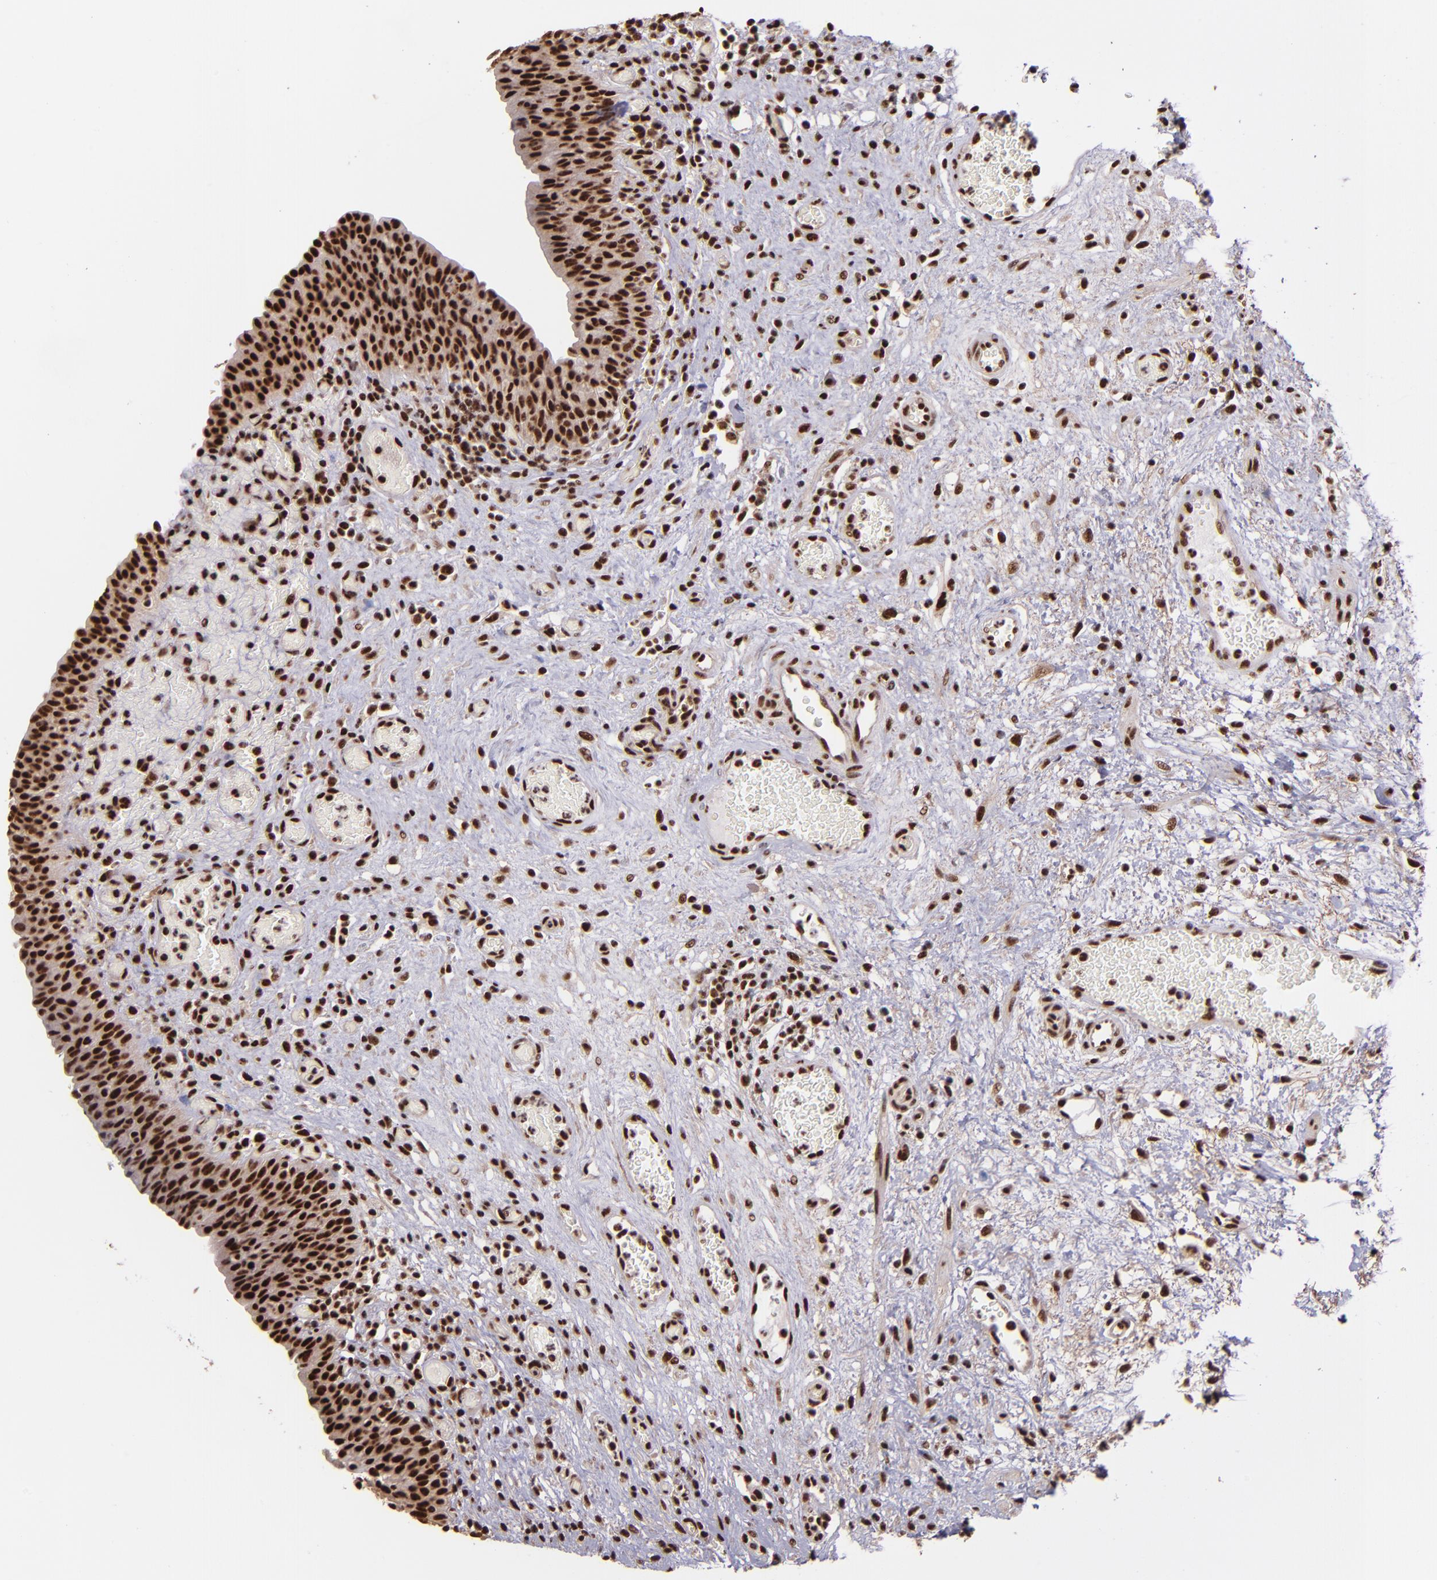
{"staining": {"intensity": "strong", "quantity": ">75%", "location": "cytoplasmic/membranous,nuclear"}, "tissue": "urinary bladder", "cell_type": "Urothelial cells", "image_type": "normal", "snomed": [{"axis": "morphology", "description": "Normal tissue, NOS"}, {"axis": "morphology", "description": "Urothelial carcinoma, High grade"}, {"axis": "topography", "description": "Urinary bladder"}], "caption": "Protein analysis of normal urinary bladder shows strong cytoplasmic/membranous,nuclear staining in about >75% of urothelial cells. (IHC, brightfield microscopy, high magnification).", "gene": "PQBP1", "patient": {"sex": "male", "age": 51}}